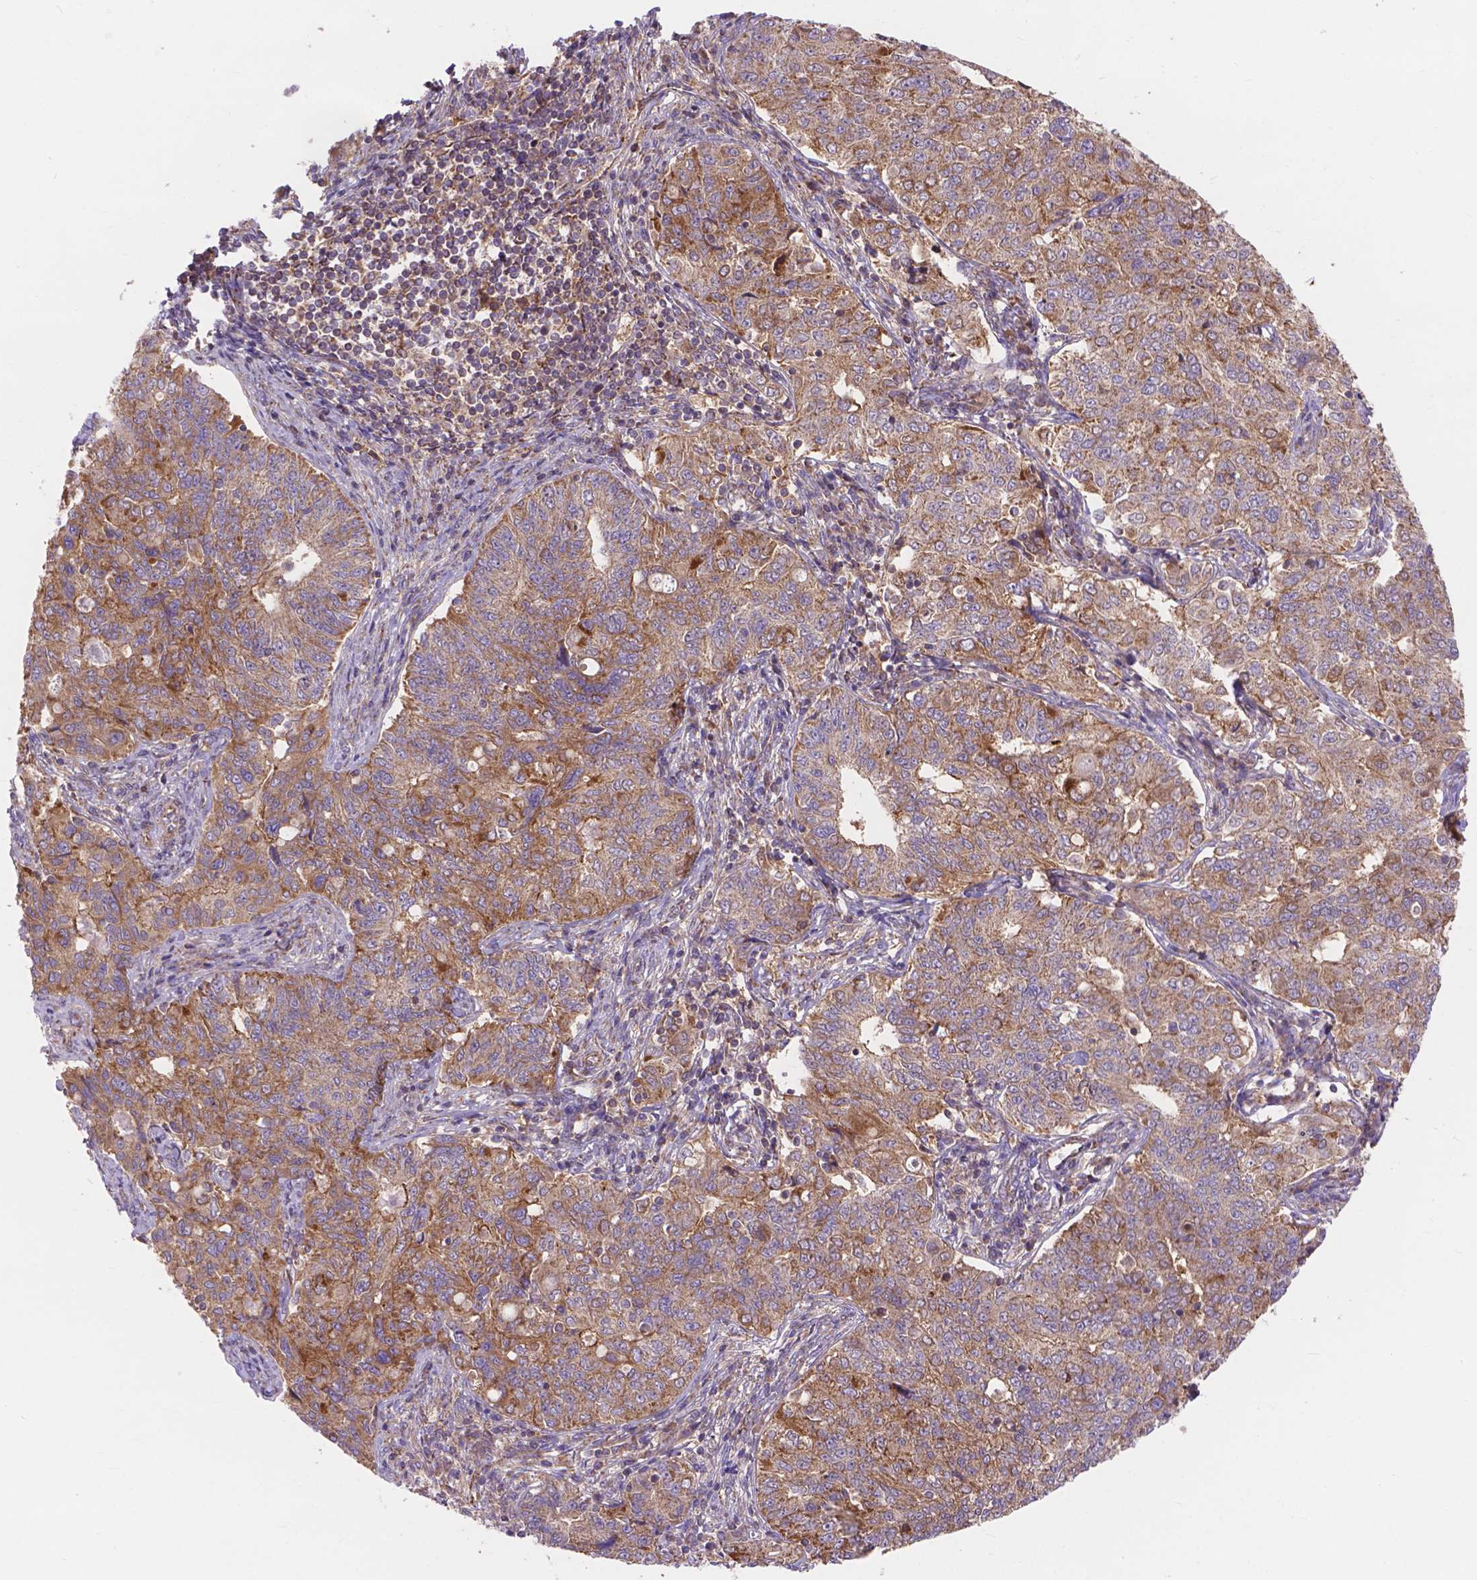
{"staining": {"intensity": "moderate", "quantity": "25%-75%", "location": "cytoplasmic/membranous"}, "tissue": "endometrial cancer", "cell_type": "Tumor cells", "image_type": "cancer", "snomed": [{"axis": "morphology", "description": "Adenocarcinoma, NOS"}, {"axis": "topography", "description": "Endometrium"}], "caption": "Endometrial adenocarcinoma stained for a protein displays moderate cytoplasmic/membranous positivity in tumor cells.", "gene": "AK3", "patient": {"sex": "female", "age": 43}}